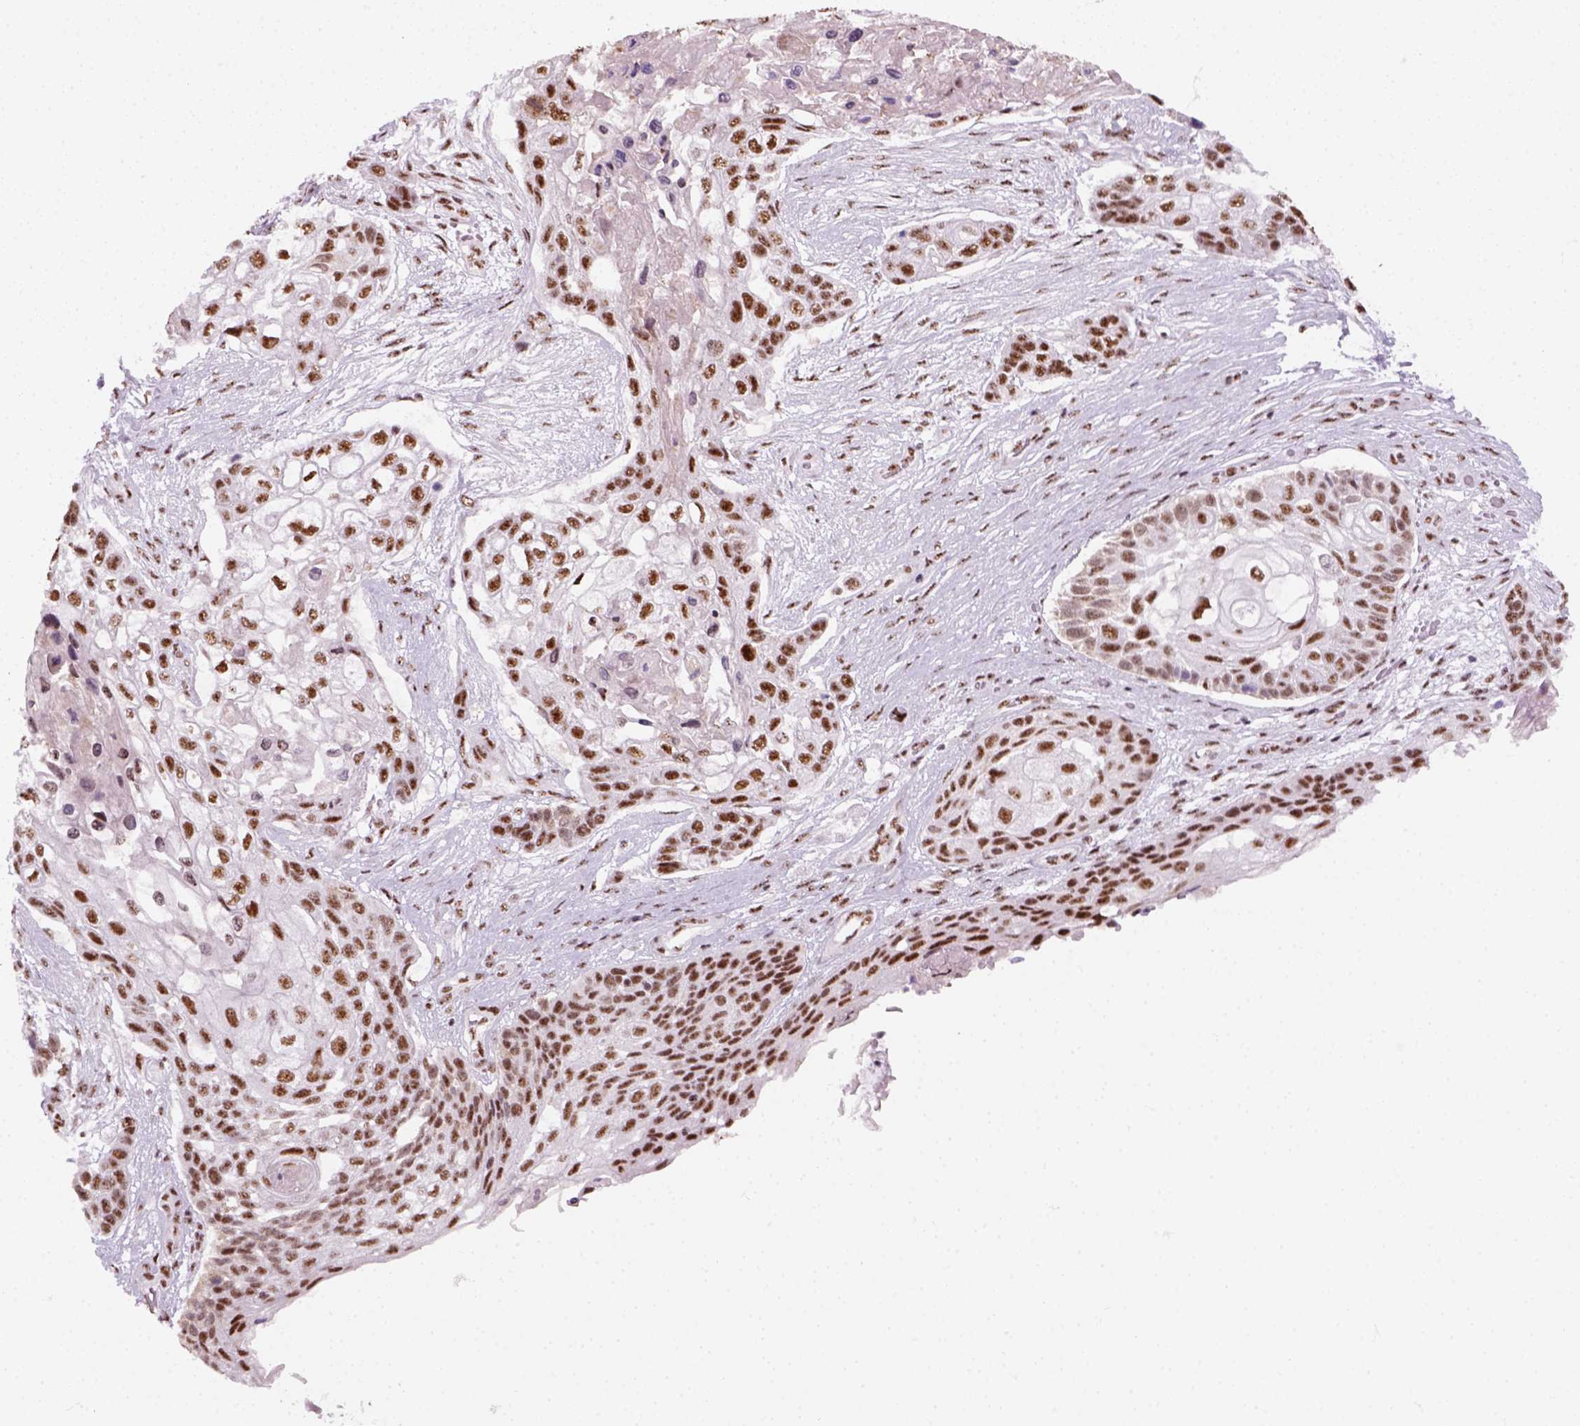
{"staining": {"intensity": "moderate", "quantity": ">75%", "location": "nuclear"}, "tissue": "lung cancer", "cell_type": "Tumor cells", "image_type": "cancer", "snomed": [{"axis": "morphology", "description": "Squamous cell carcinoma, NOS"}, {"axis": "topography", "description": "Lung"}], "caption": "High-power microscopy captured an immunohistochemistry (IHC) histopathology image of lung squamous cell carcinoma, revealing moderate nuclear positivity in about >75% of tumor cells.", "gene": "GTF2F1", "patient": {"sex": "male", "age": 69}}